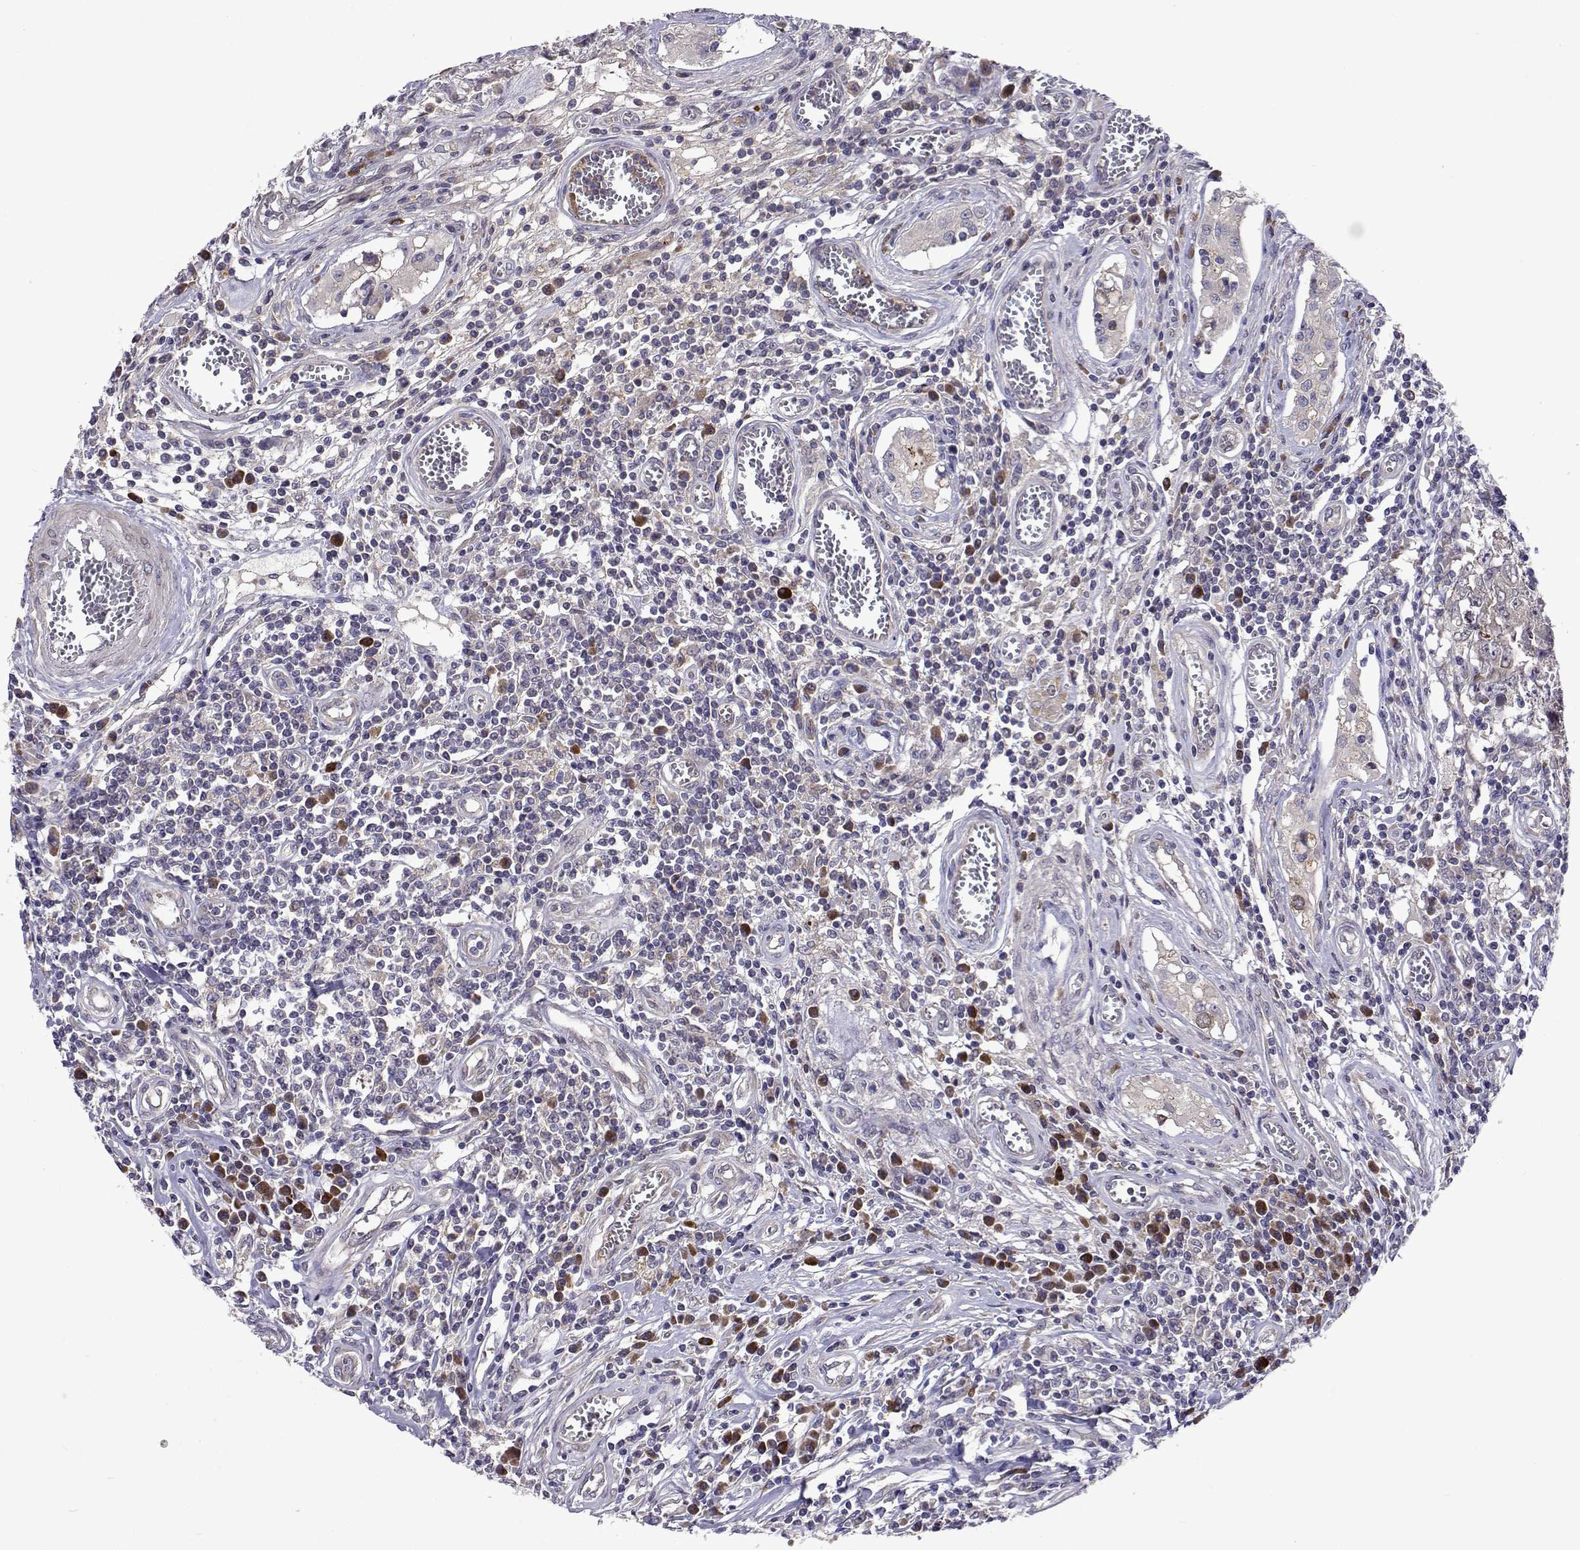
{"staining": {"intensity": "negative", "quantity": "none", "location": "none"}, "tissue": "testis cancer", "cell_type": "Tumor cells", "image_type": "cancer", "snomed": [{"axis": "morphology", "description": "Carcinoma, Embryonal, NOS"}, {"axis": "topography", "description": "Testis"}], "caption": "Human embryonal carcinoma (testis) stained for a protein using IHC exhibits no staining in tumor cells.", "gene": "TARBP2", "patient": {"sex": "male", "age": 36}}